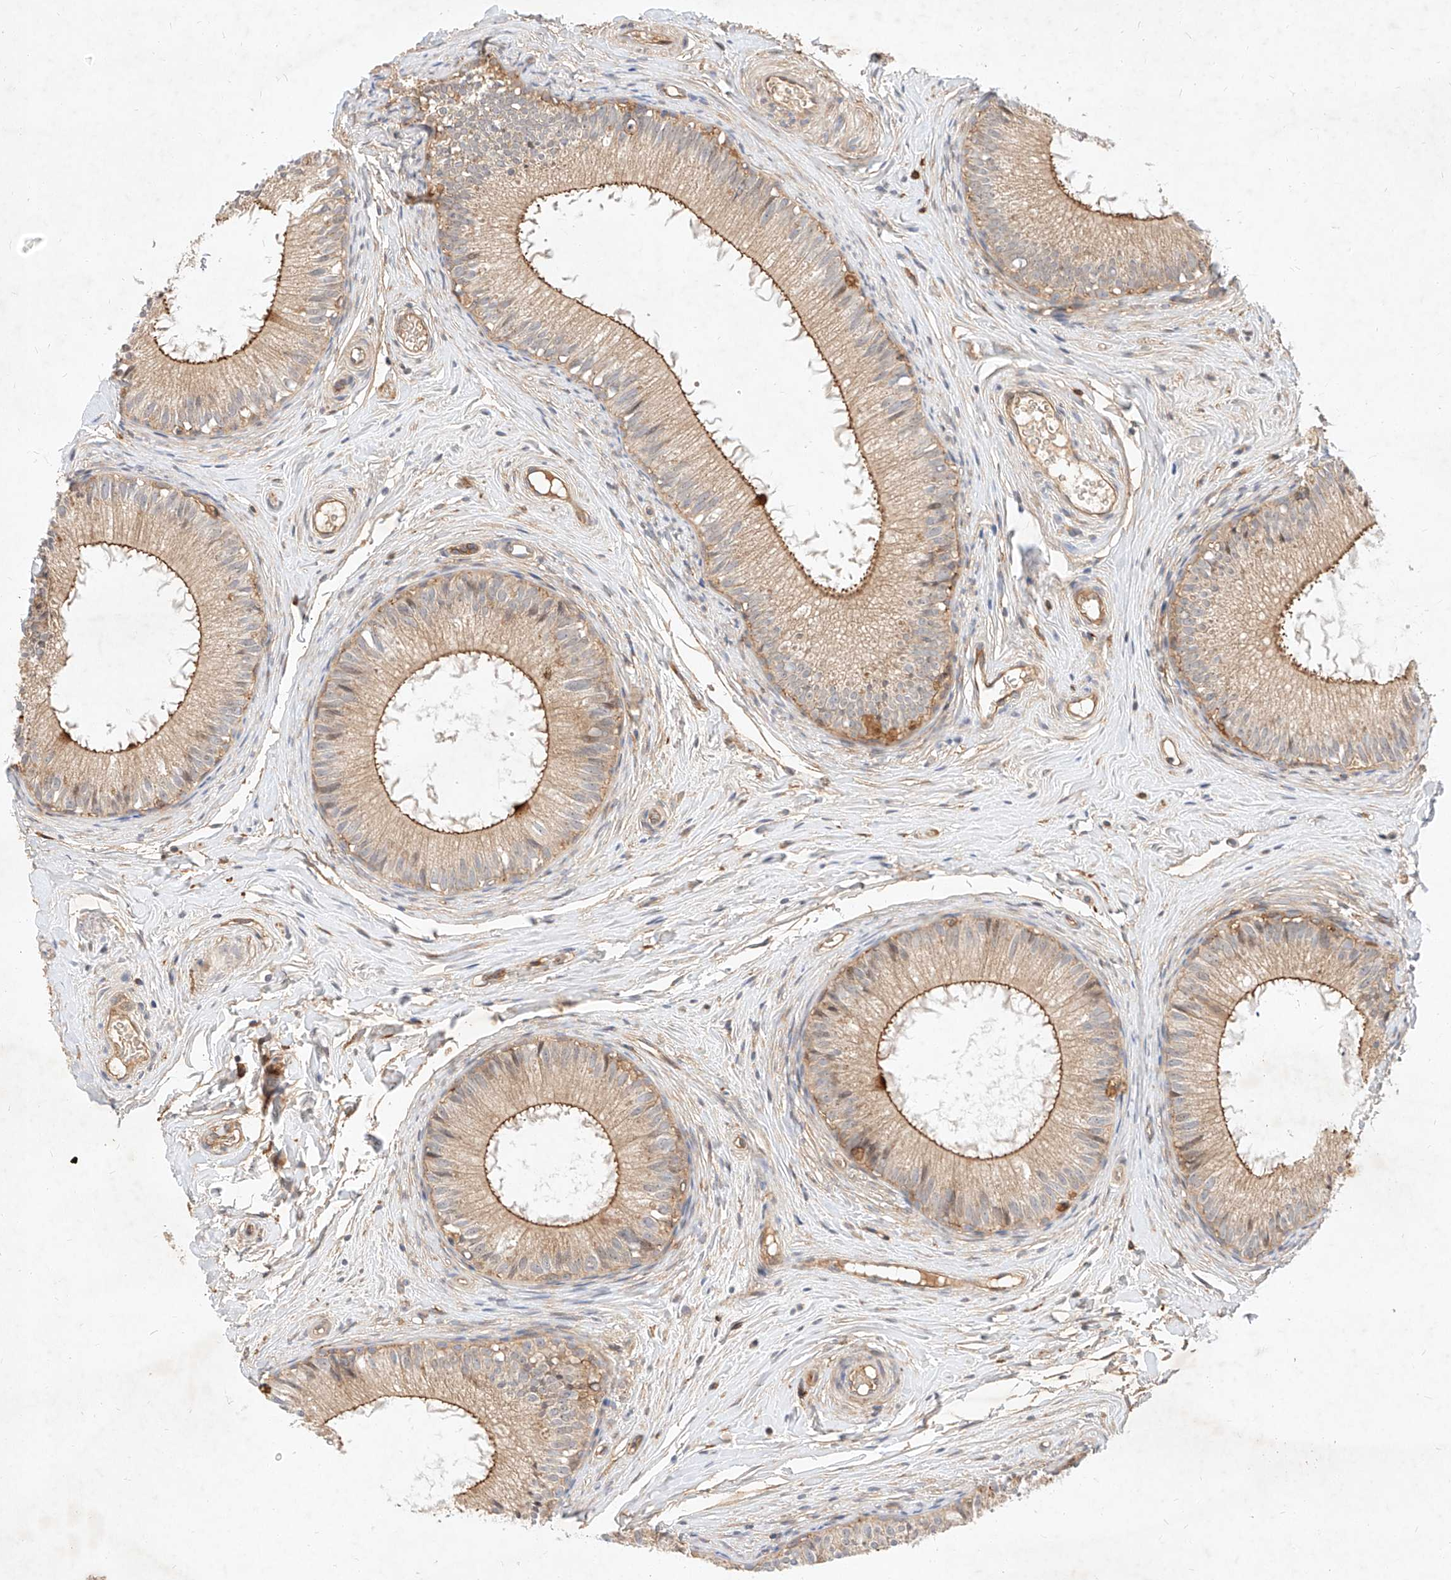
{"staining": {"intensity": "moderate", "quantity": "25%-75%", "location": "cytoplasmic/membranous"}, "tissue": "epididymis", "cell_type": "Glandular cells", "image_type": "normal", "snomed": [{"axis": "morphology", "description": "Normal tissue, NOS"}, {"axis": "topography", "description": "Epididymis"}], "caption": "Immunohistochemical staining of normal human epididymis demonstrates medium levels of moderate cytoplasmic/membranous staining in about 25%-75% of glandular cells. The protein is shown in brown color, while the nuclei are stained blue.", "gene": "NFAM1", "patient": {"sex": "male", "age": 34}}